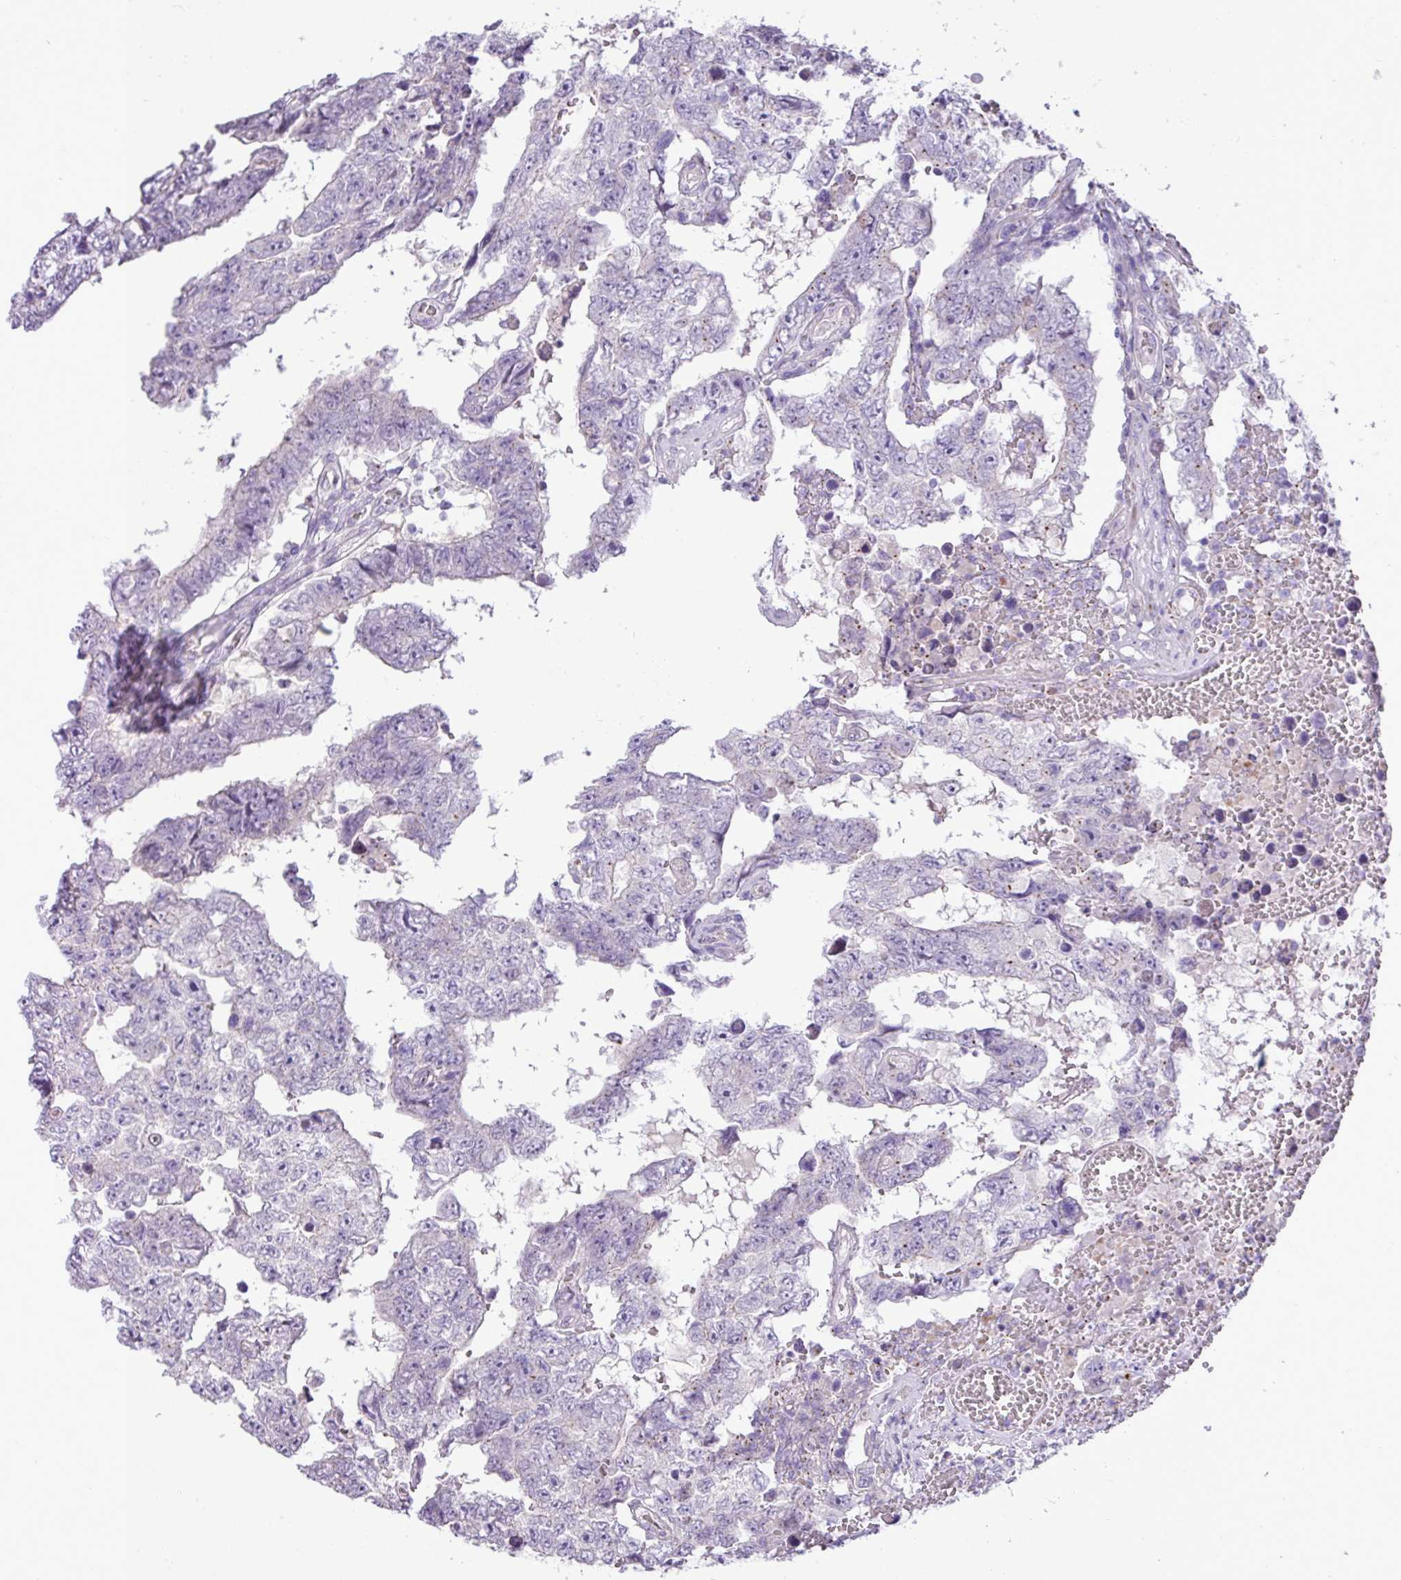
{"staining": {"intensity": "negative", "quantity": "none", "location": "none"}, "tissue": "testis cancer", "cell_type": "Tumor cells", "image_type": "cancer", "snomed": [{"axis": "morphology", "description": "Carcinoma, Embryonal, NOS"}, {"axis": "topography", "description": "Testis"}], "caption": "Histopathology image shows no significant protein positivity in tumor cells of testis cancer. The staining is performed using DAB (3,3'-diaminobenzidine) brown chromogen with nuclei counter-stained in using hematoxylin.", "gene": "SPINK8", "patient": {"sex": "male", "age": 25}}